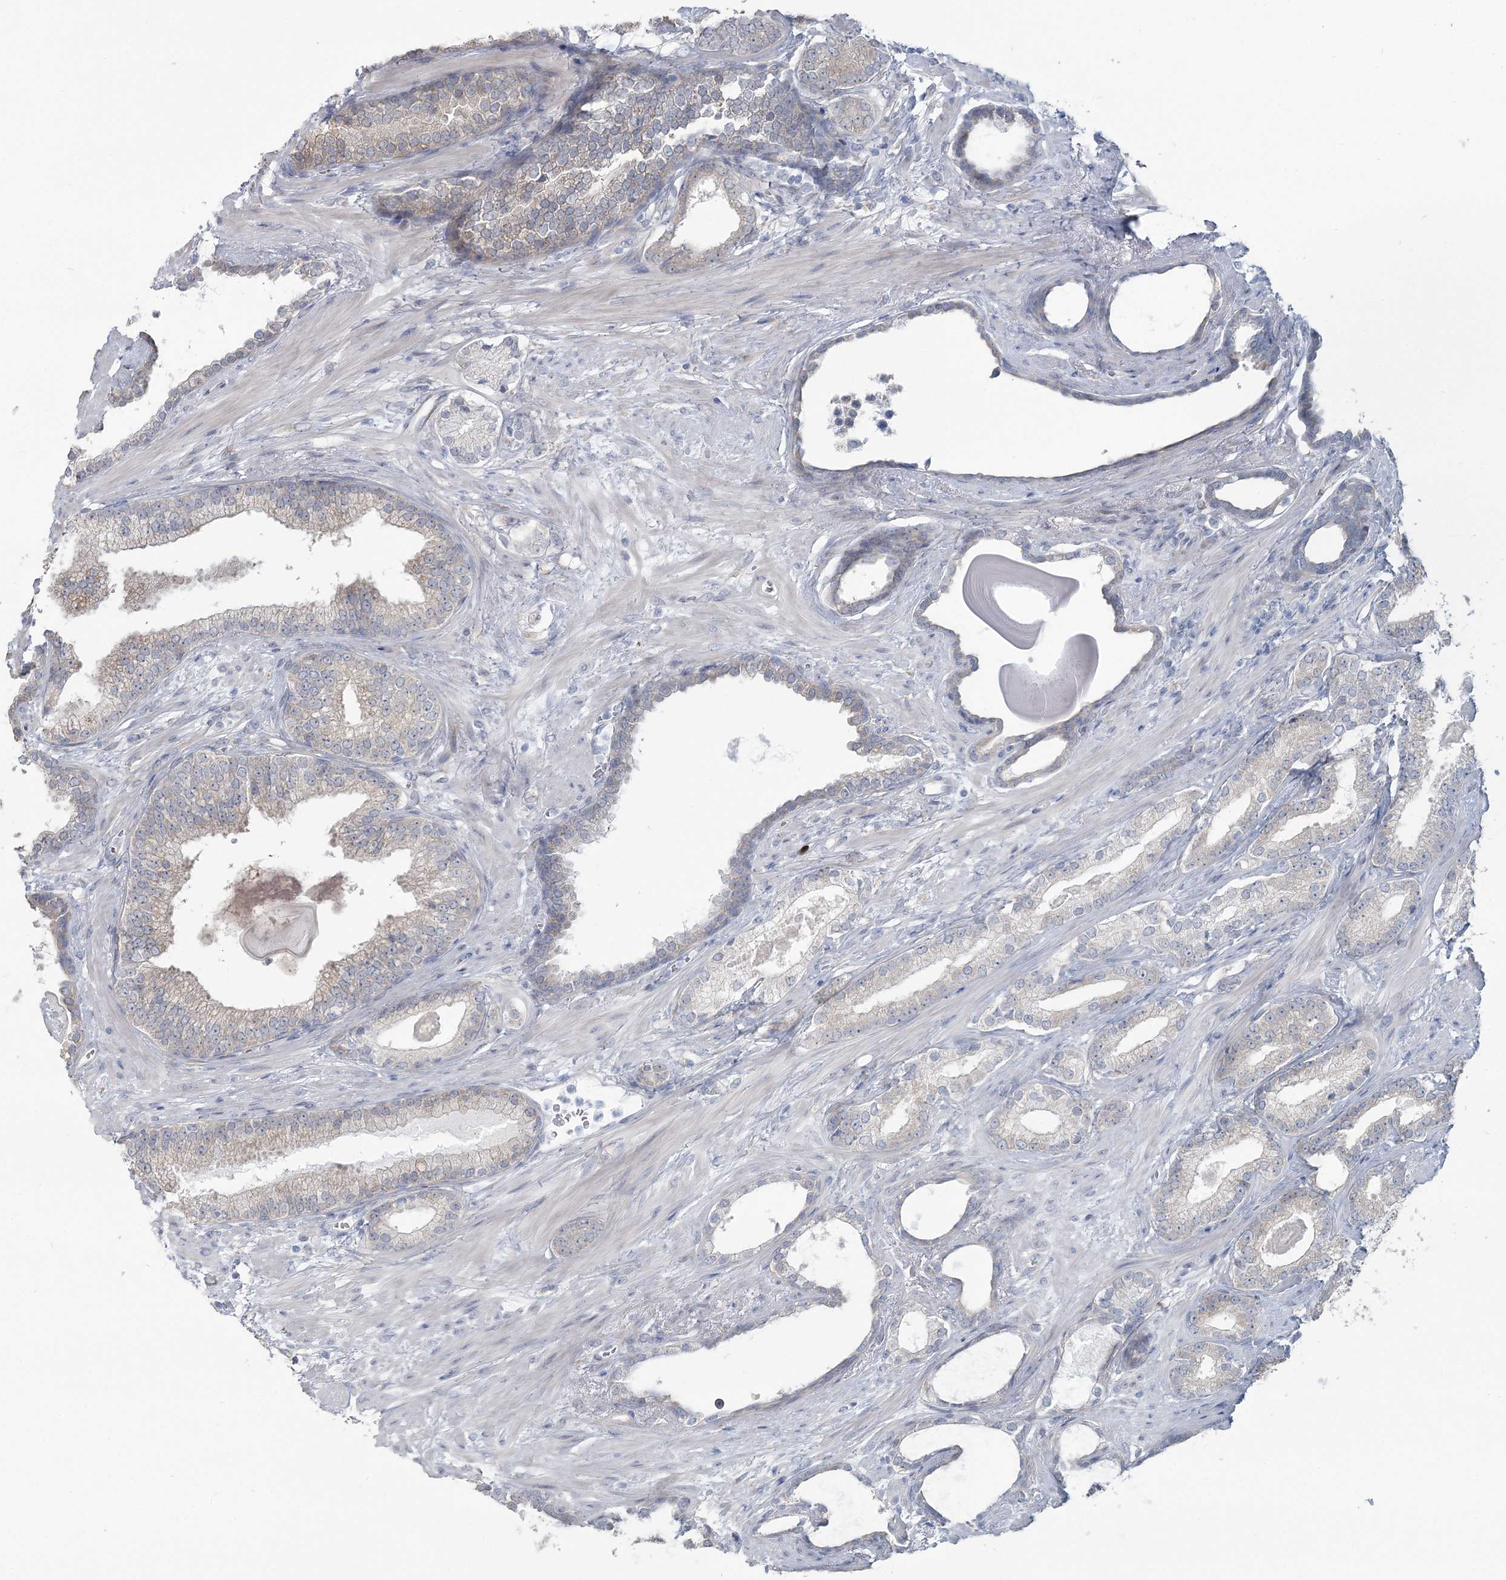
{"staining": {"intensity": "negative", "quantity": "none", "location": "none"}, "tissue": "prostate cancer", "cell_type": "Tumor cells", "image_type": "cancer", "snomed": [{"axis": "morphology", "description": "Adenocarcinoma, Low grade"}, {"axis": "topography", "description": "Prostate"}], "caption": "An IHC histopathology image of prostate adenocarcinoma (low-grade) is shown. There is no staining in tumor cells of prostate adenocarcinoma (low-grade).", "gene": "CMBL", "patient": {"sex": "male", "age": 70}}